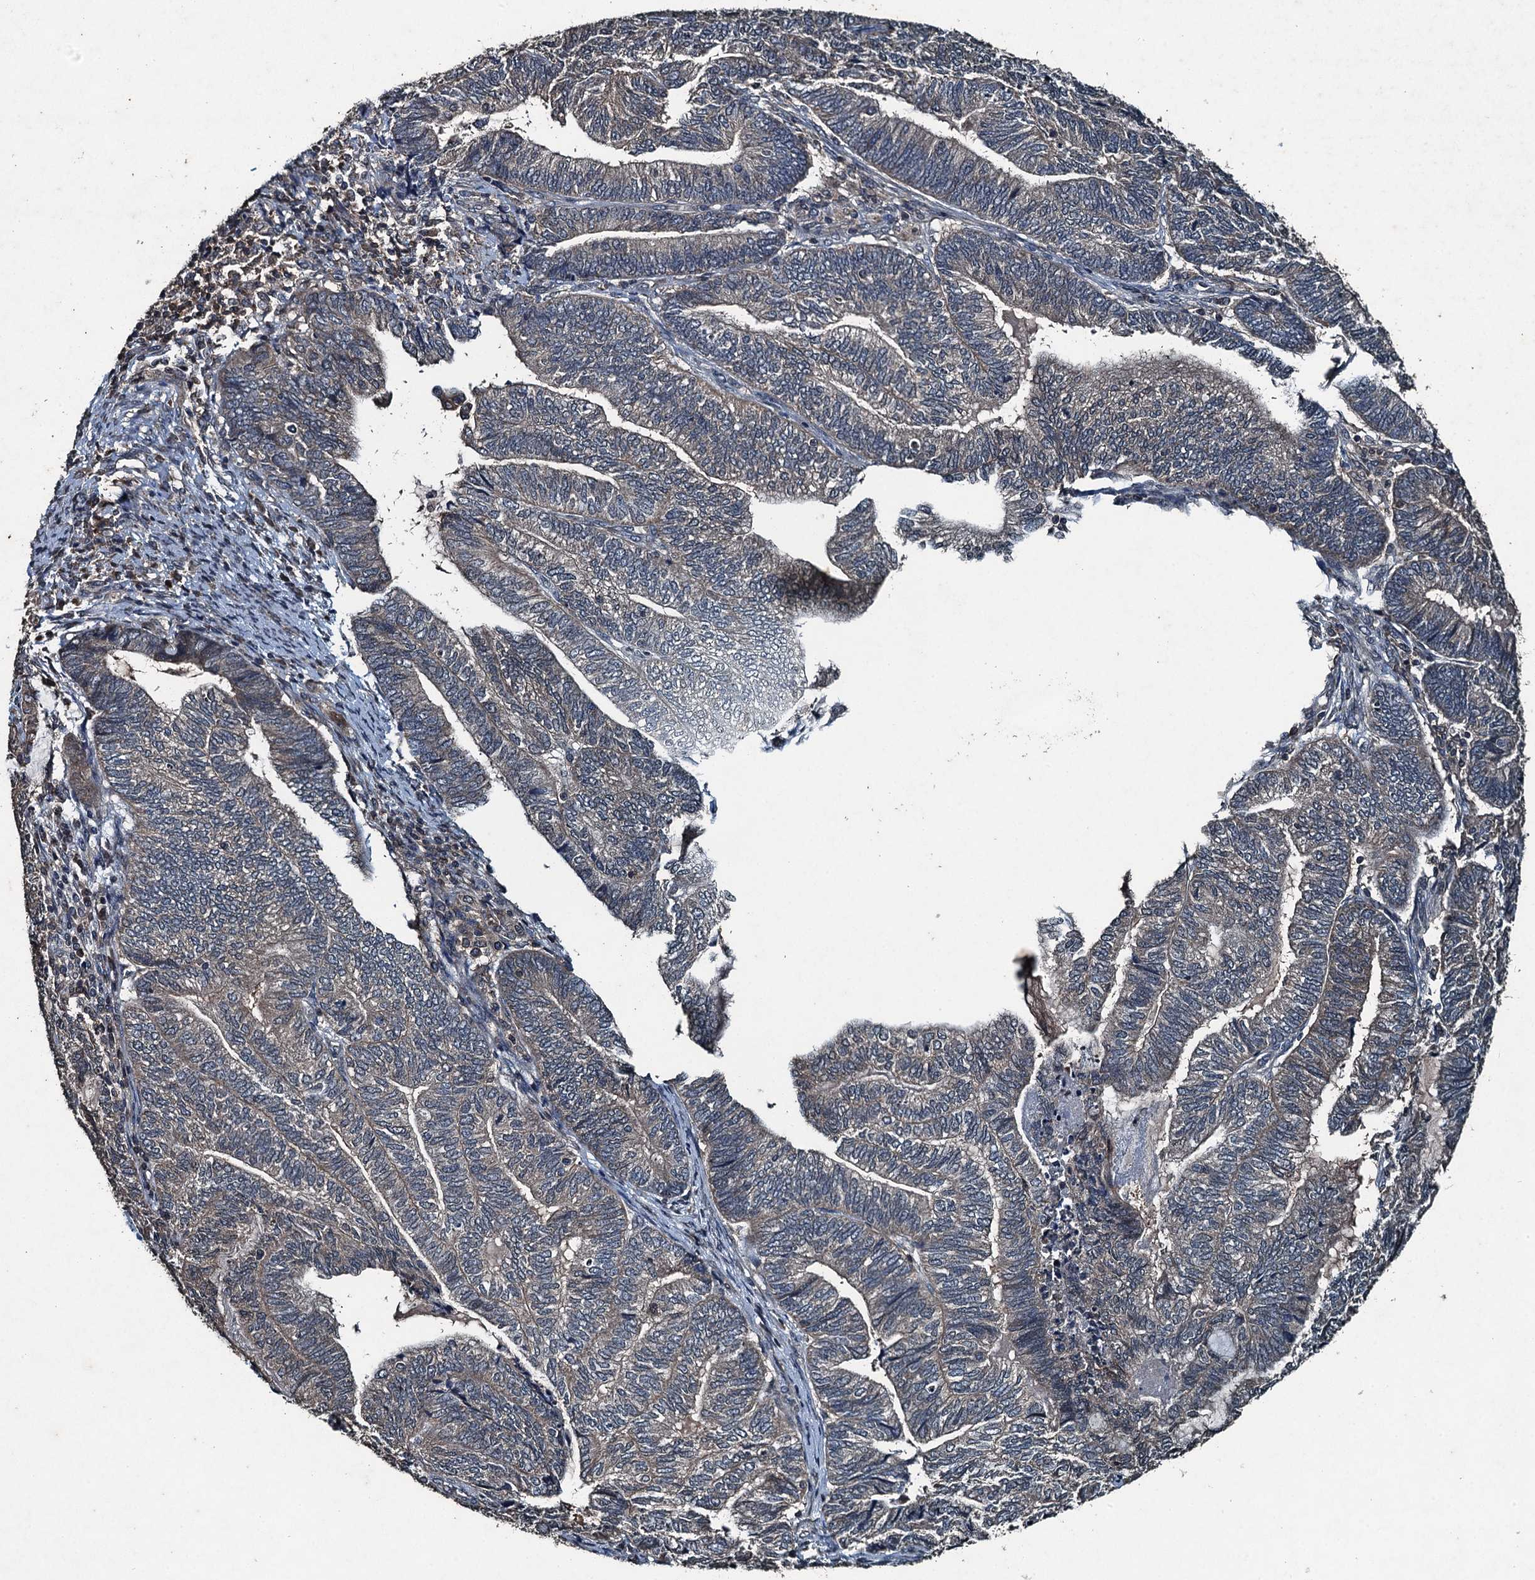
{"staining": {"intensity": "negative", "quantity": "none", "location": "none"}, "tissue": "endometrial cancer", "cell_type": "Tumor cells", "image_type": "cancer", "snomed": [{"axis": "morphology", "description": "Adenocarcinoma, NOS"}, {"axis": "topography", "description": "Uterus"}, {"axis": "topography", "description": "Endometrium"}], "caption": "DAB (3,3'-diaminobenzidine) immunohistochemical staining of human endometrial cancer (adenocarcinoma) shows no significant staining in tumor cells.", "gene": "TCTN1", "patient": {"sex": "female", "age": 70}}